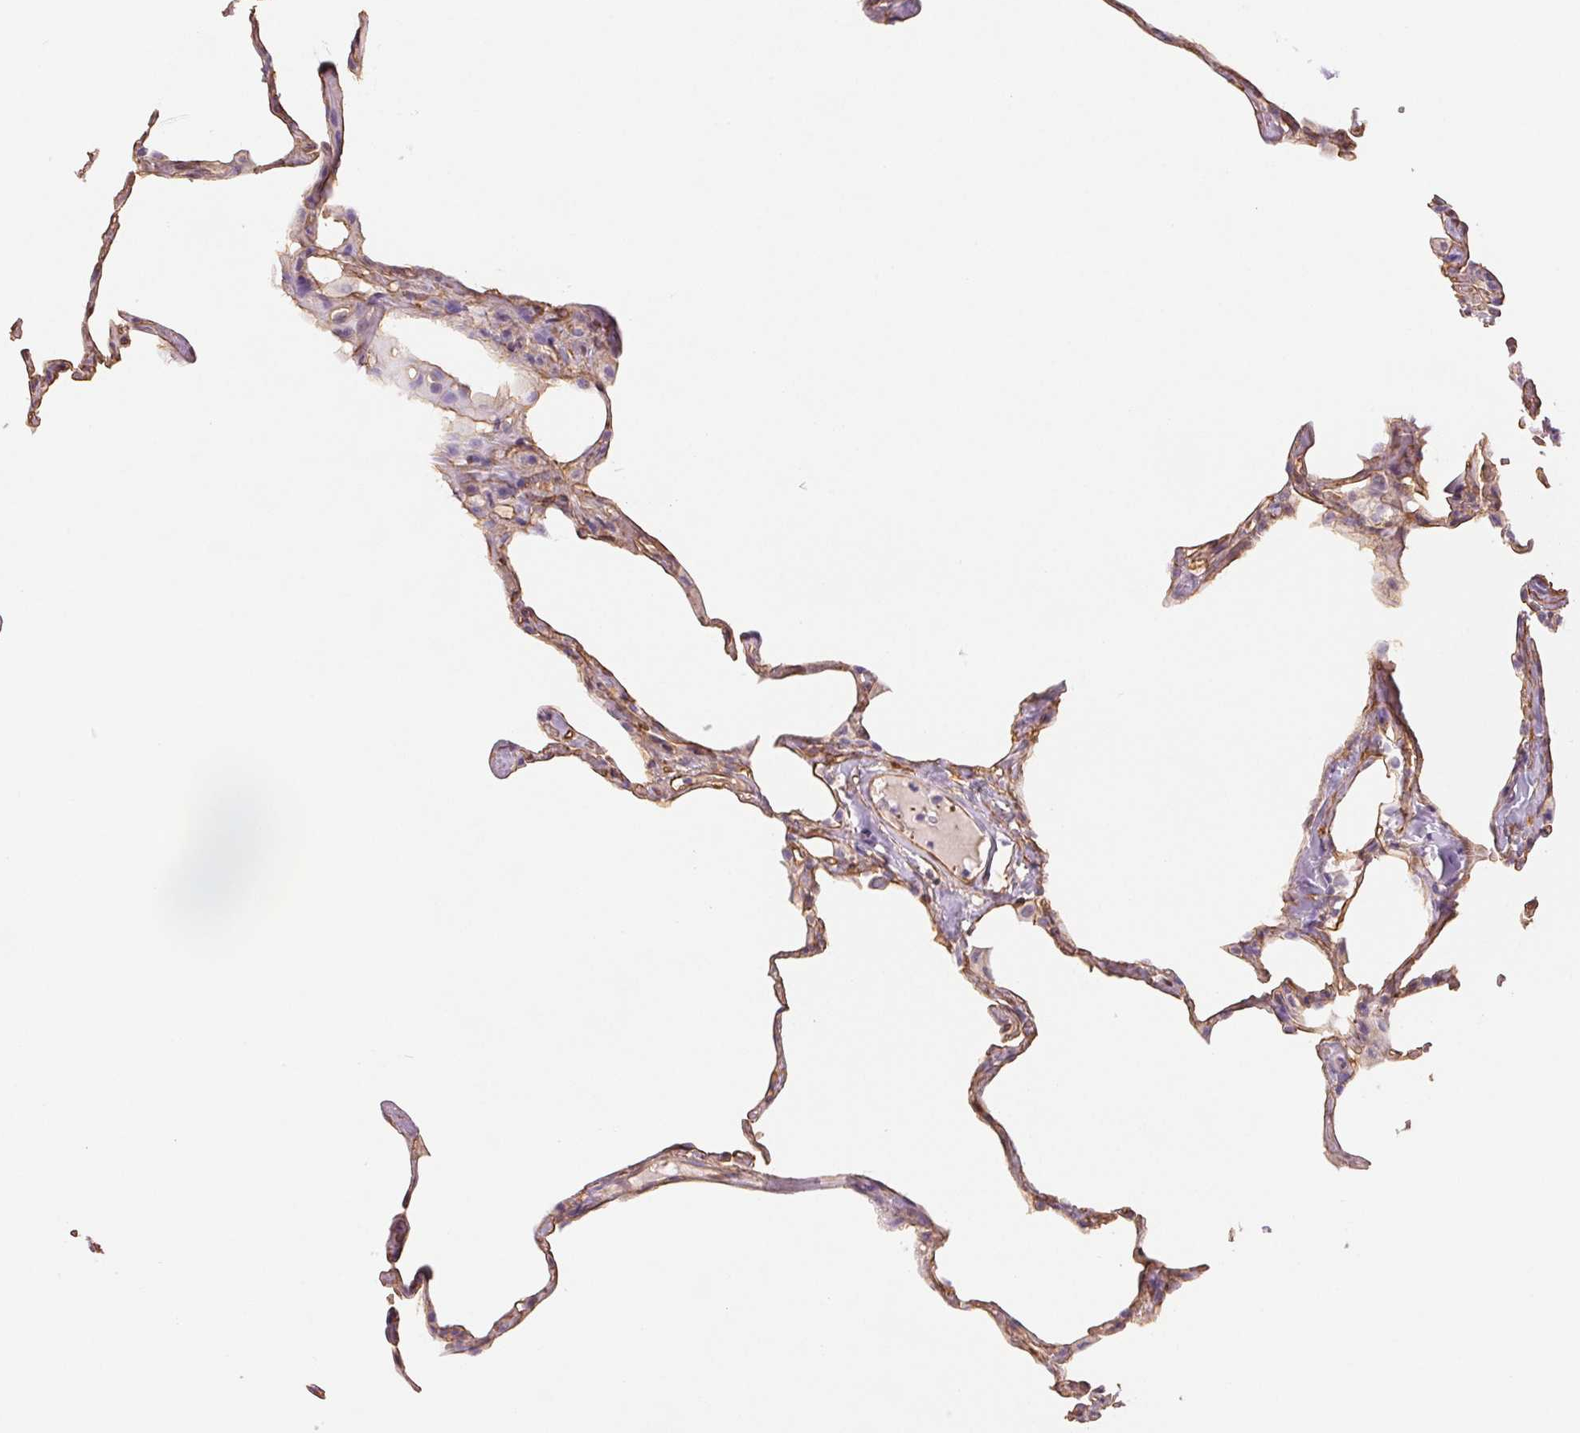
{"staining": {"intensity": "weak", "quantity": "25%-75%", "location": "cytoplasmic/membranous"}, "tissue": "lung", "cell_type": "Alveolar cells", "image_type": "normal", "snomed": [{"axis": "morphology", "description": "Normal tissue, NOS"}, {"axis": "topography", "description": "Lung"}], "caption": "Lung stained with a brown dye reveals weak cytoplasmic/membranous positive expression in about 25%-75% of alveolar cells.", "gene": "ANKRD13B", "patient": {"sex": "male", "age": 65}}